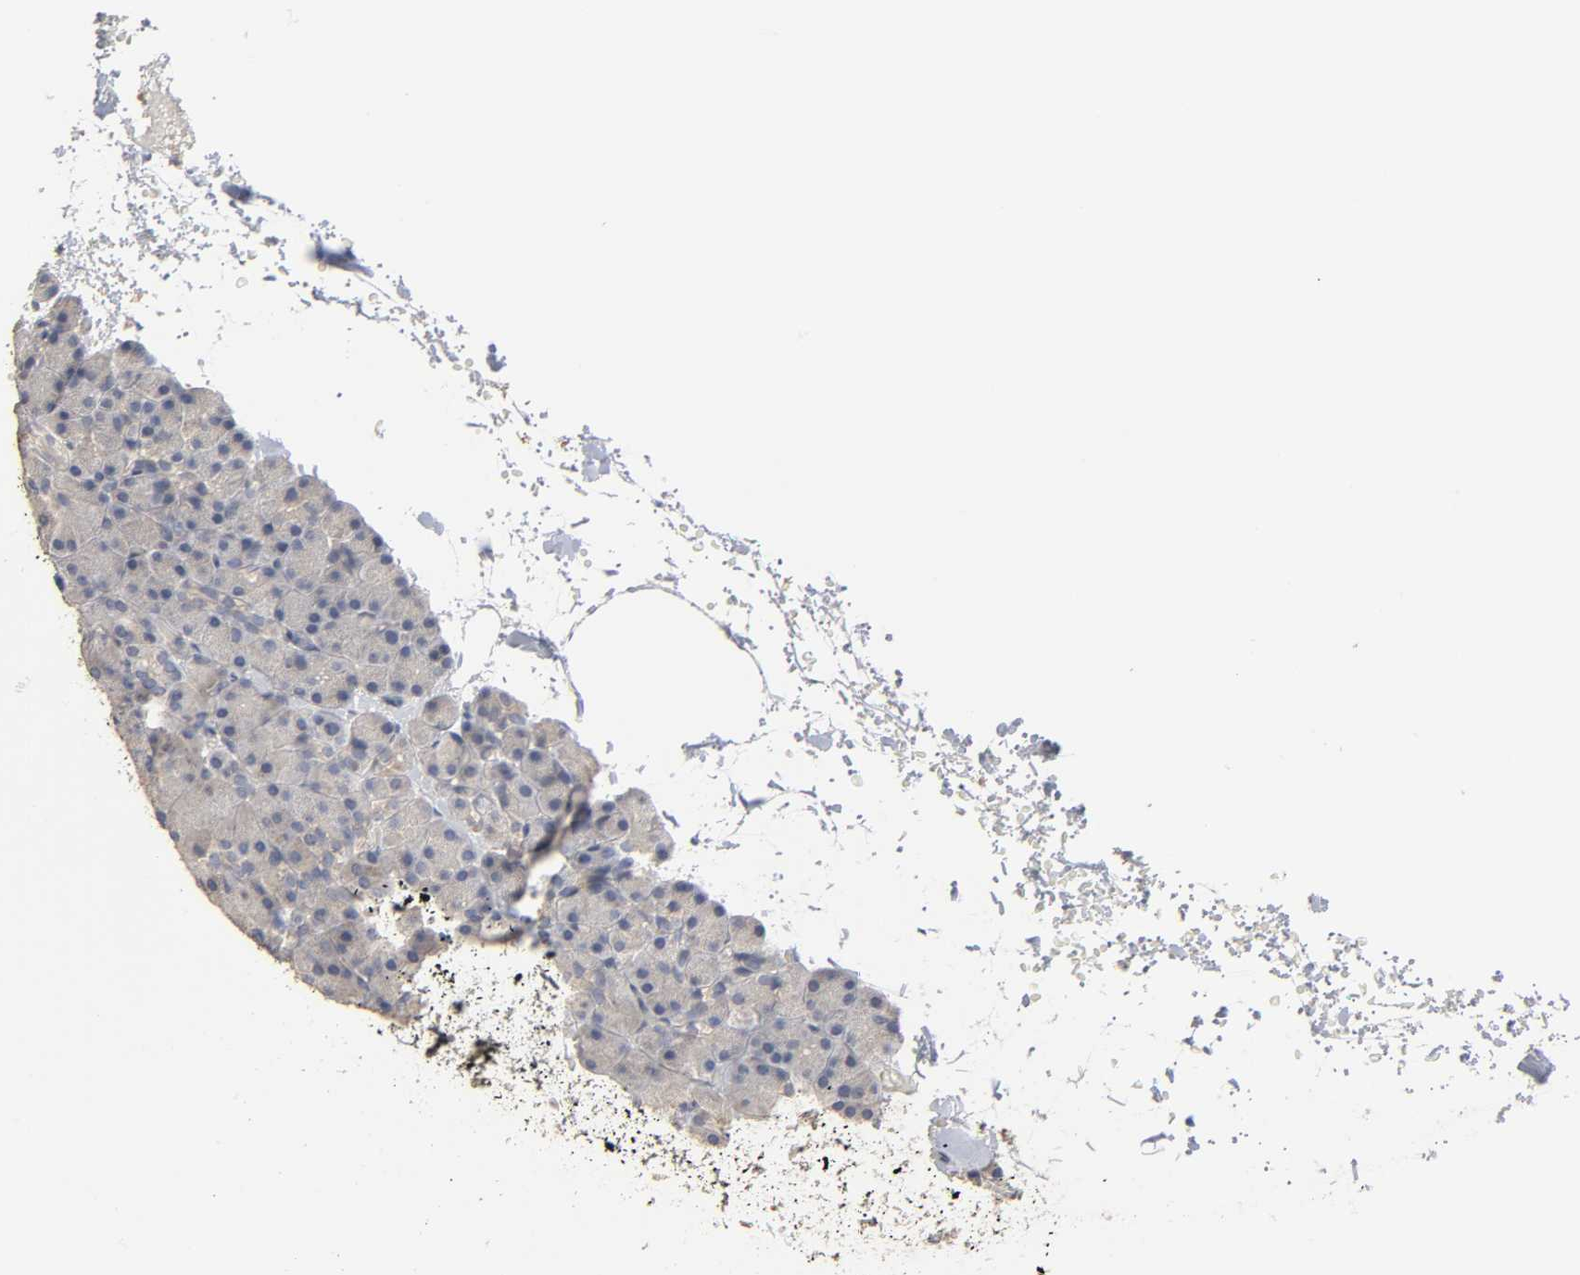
{"staining": {"intensity": "negative", "quantity": "none", "location": "none"}, "tissue": "pancreas", "cell_type": "Exocrine glandular cells", "image_type": "normal", "snomed": [{"axis": "morphology", "description": "Normal tissue, NOS"}, {"axis": "topography", "description": "Pancreas"}], "caption": "DAB immunohistochemical staining of benign human pancreas reveals no significant staining in exocrine glandular cells. (DAB (3,3'-diaminobenzidine) immunohistochemistry (IHC) with hematoxylin counter stain).", "gene": "SLC10A2", "patient": {"sex": "female", "age": 43}}